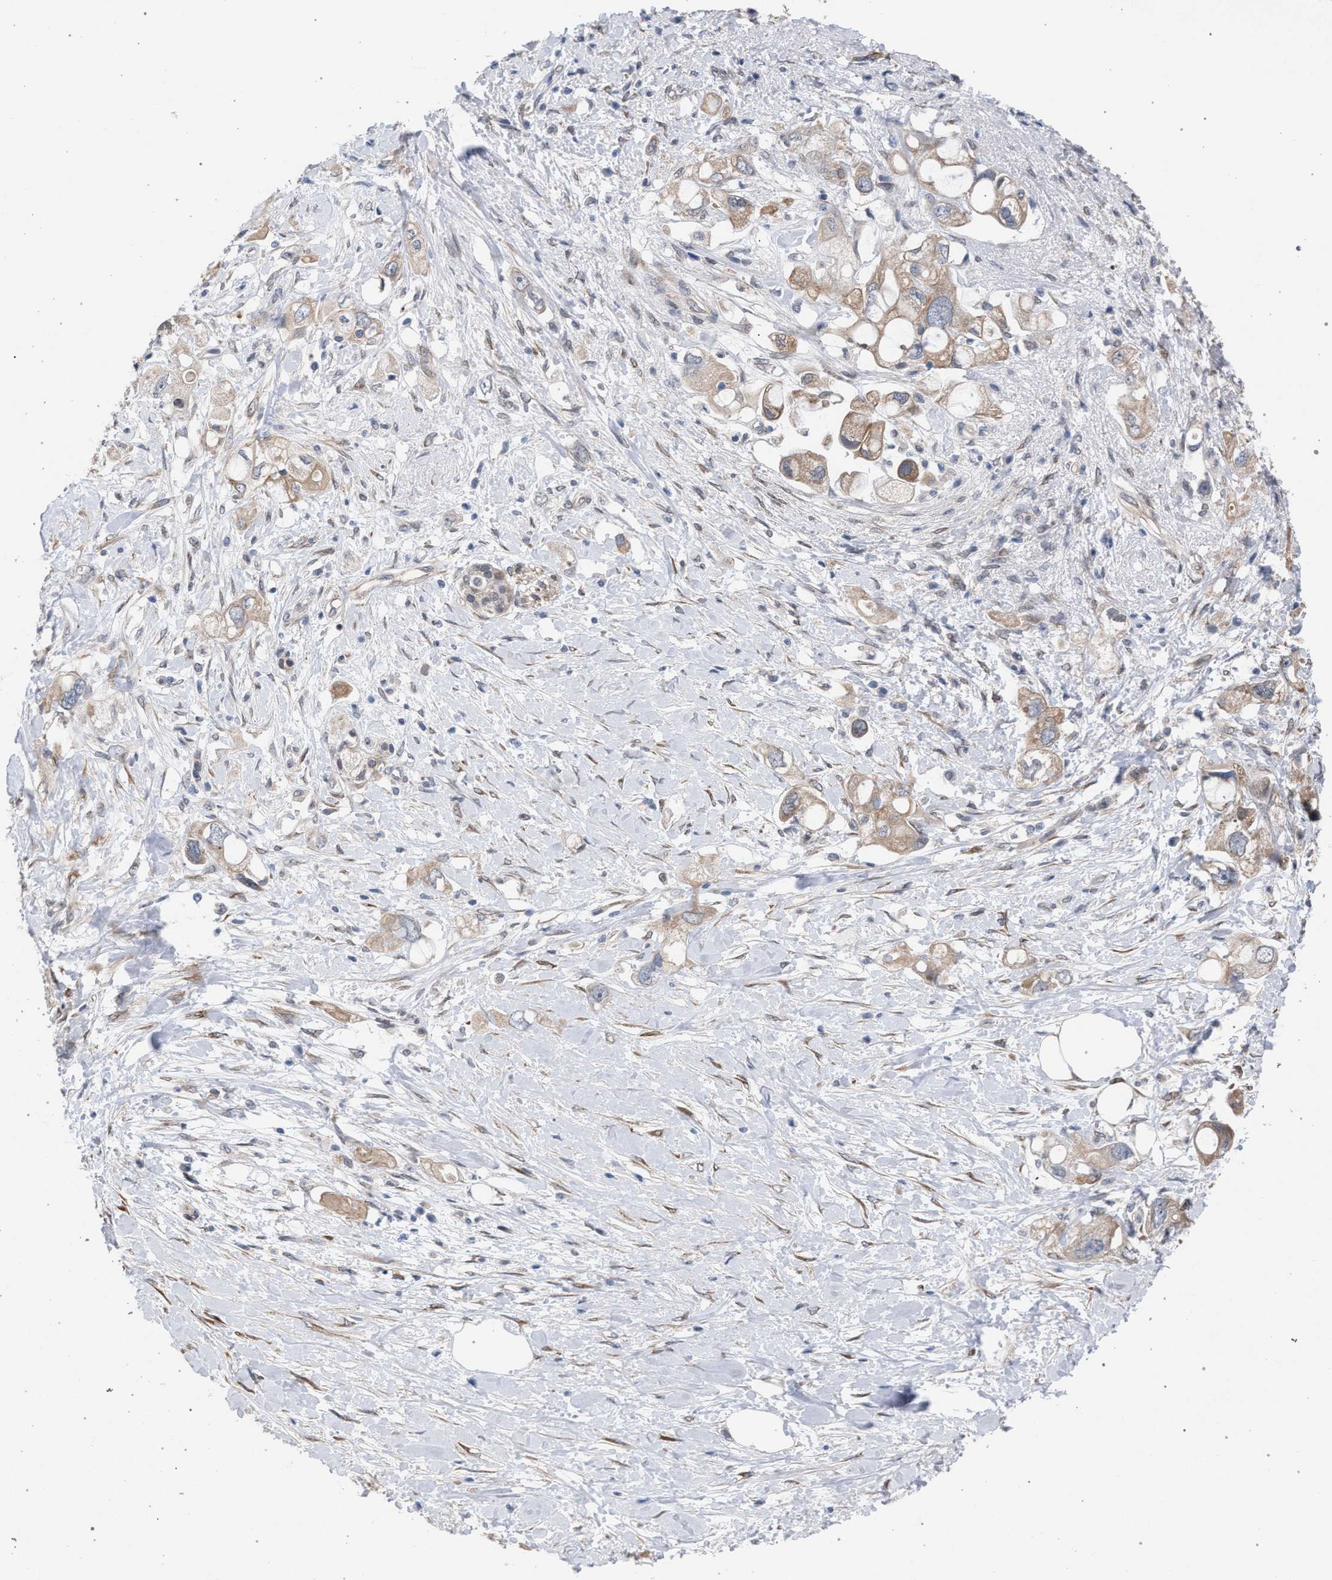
{"staining": {"intensity": "moderate", "quantity": ">75%", "location": "cytoplasmic/membranous"}, "tissue": "pancreatic cancer", "cell_type": "Tumor cells", "image_type": "cancer", "snomed": [{"axis": "morphology", "description": "Adenocarcinoma, NOS"}, {"axis": "topography", "description": "Pancreas"}], "caption": "Immunohistochemical staining of adenocarcinoma (pancreatic) shows medium levels of moderate cytoplasmic/membranous protein staining in about >75% of tumor cells.", "gene": "ARPC5L", "patient": {"sex": "female", "age": 56}}